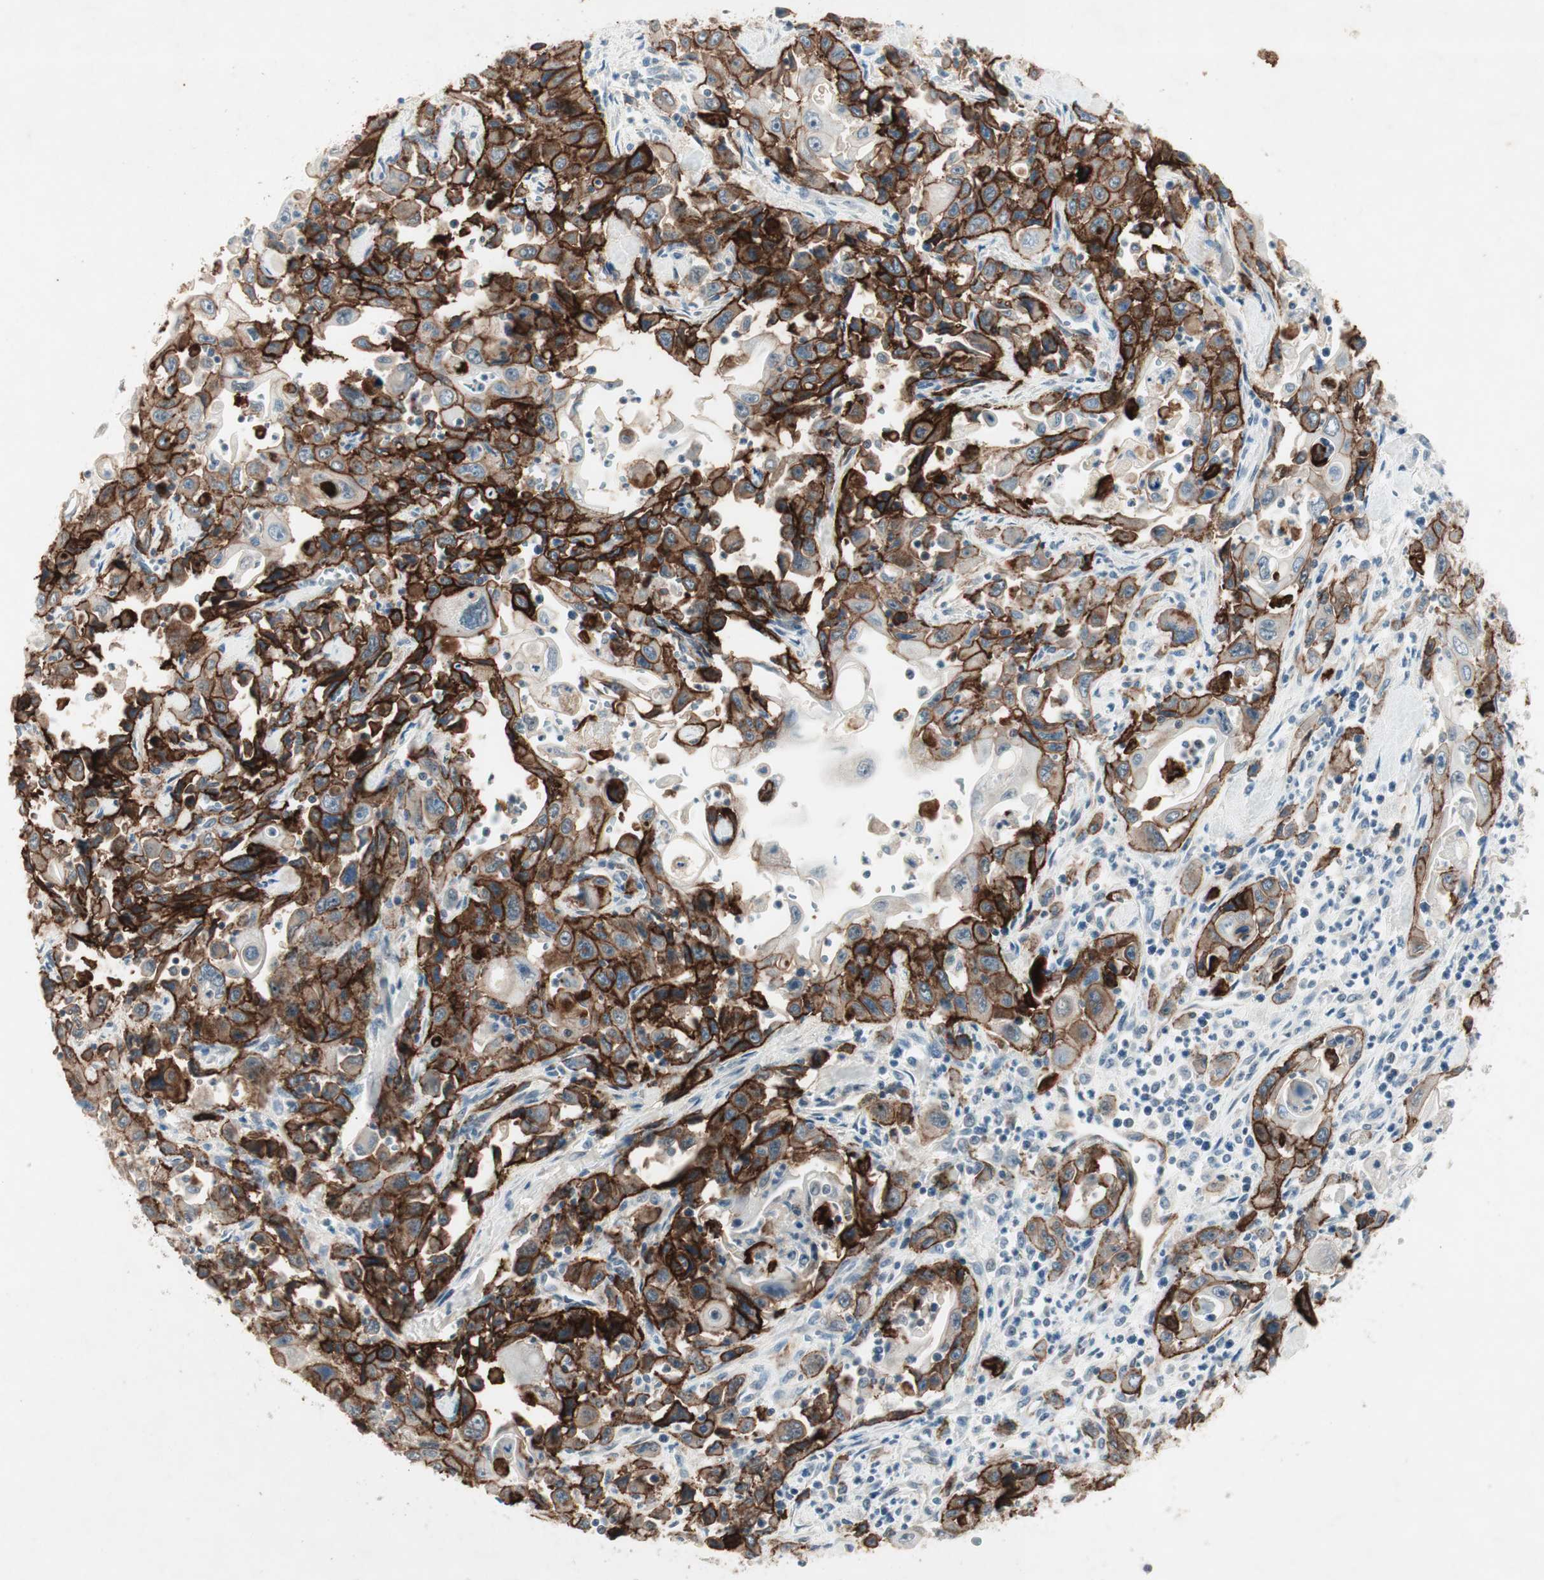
{"staining": {"intensity": "strong", "quantity": "25%-75%", "location": "cytoplasmic/membranous"}, "tissue": "pancreatic cancer", "cell_type": "Tumor cells", "image_type": "cancer", "snomed": [{"axis": "morphology", "description": "Adenocarcinoma, NOS"}, {"axis": "topography", "description": "Pancreas"}], "caption": "Immunohistochemical staining of human pancreatic cancer (adenocarcinoma) reveals high levels of strong cytoplasmic/membranous staining in about 25%-75% of tumor cells.", "gene": "ITGB4", "patient": {"sex": "male", "age": 70}}